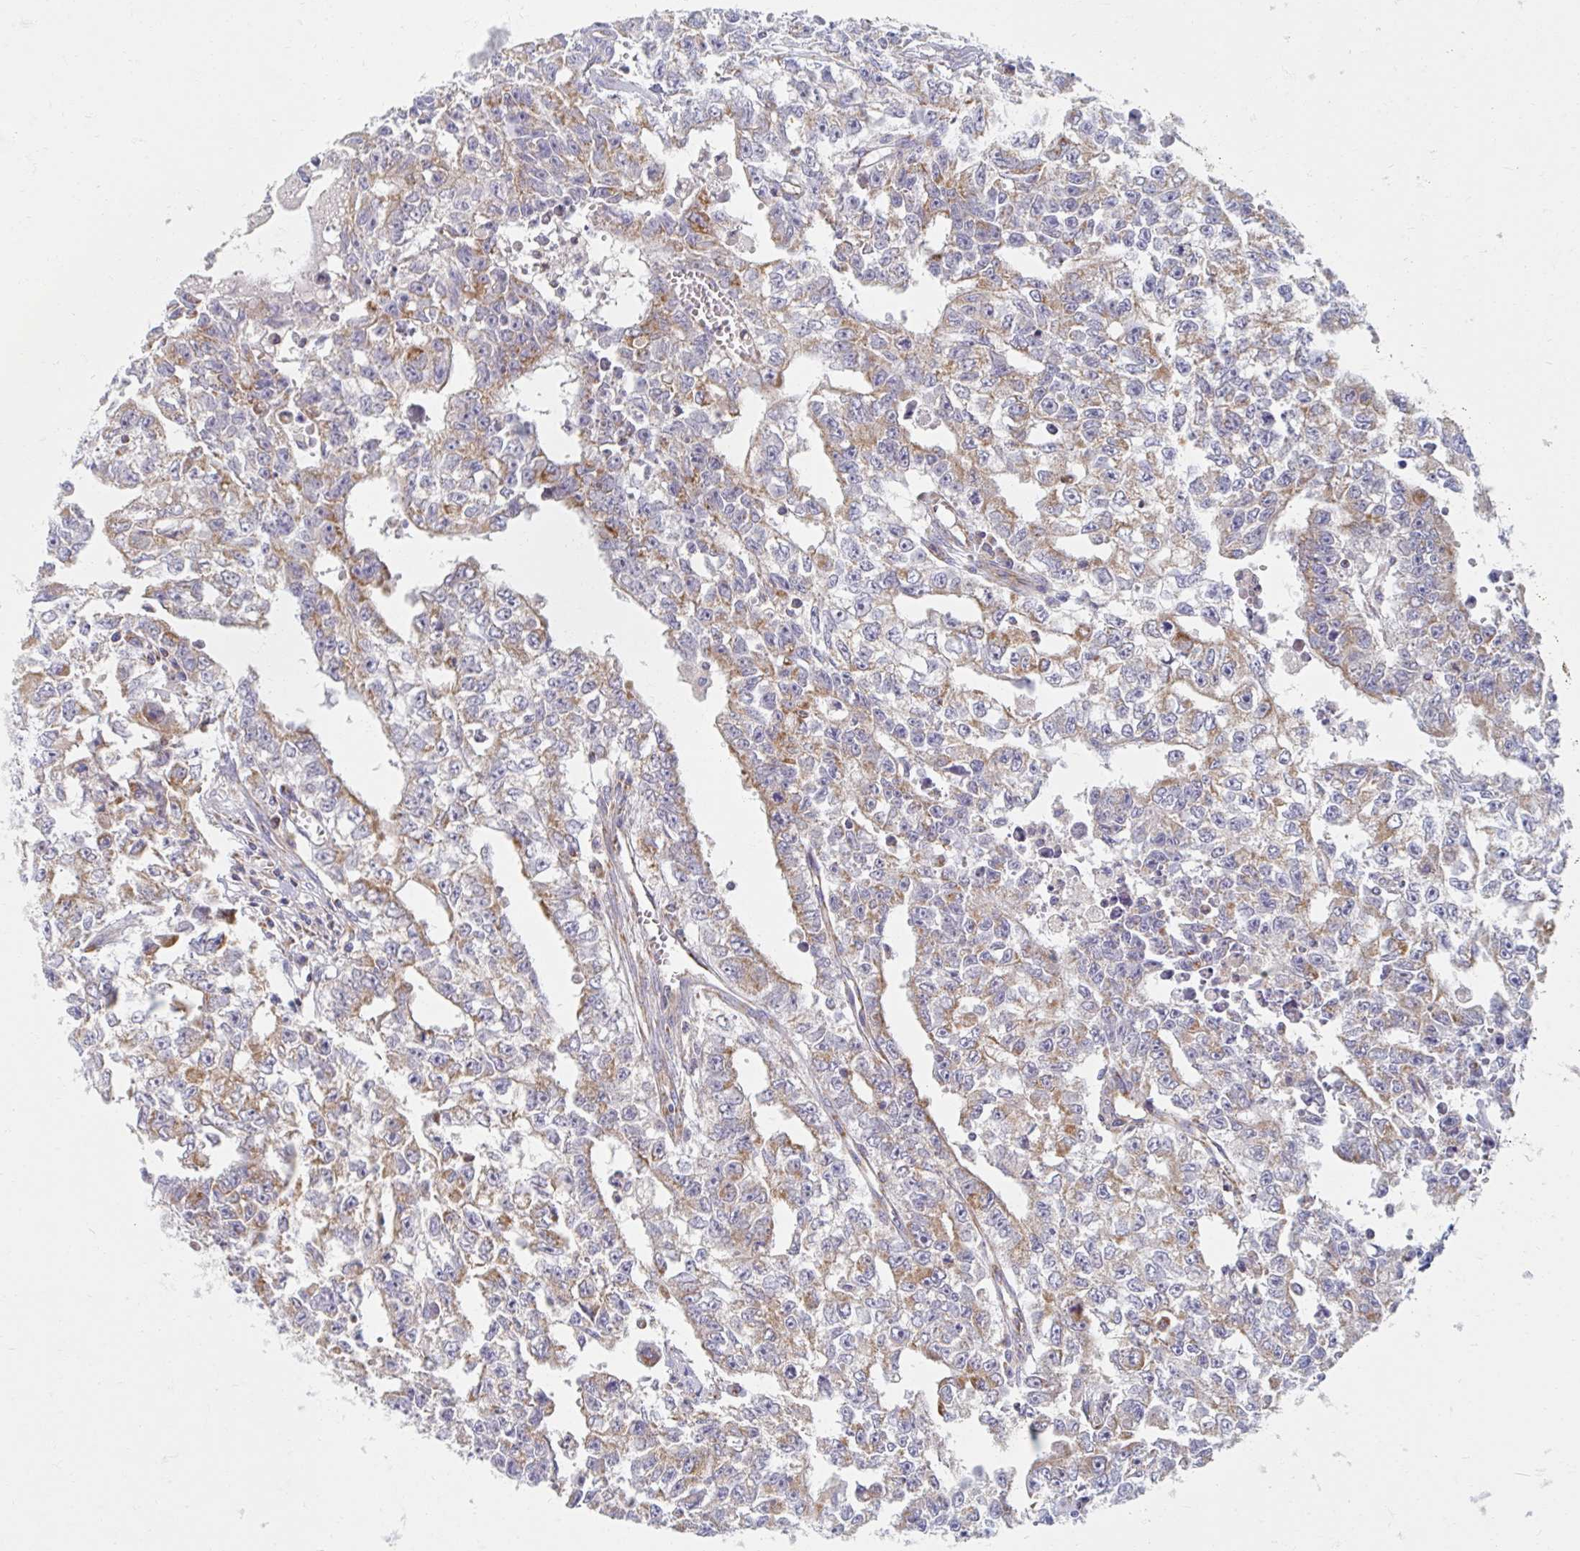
{"staining": {"intensity": "moderate", "quantity": "25%-75%", "location": "cytoplasmic/membranous"}, "tissue": "testis cancer", "cell_type": "Tumor cells", "image_type": "cancer", "snomed": [{"axis": "morphology", "description": "Carcinoma, Embryonal, NOS"}, {"axis": "morphology", "description": "Teratoma, malignant, NOS"}, {"axis": "topography", "description": "Testis"}], "caption": "Immunohistochemical staining of testis cancer exhibits medium levels of moderate cytoplasmic/membranous protein expression in approximately 25%-75% of tumor cells.", "gene": "MAVS", "patient": {"sex": "male", "age": 24}}